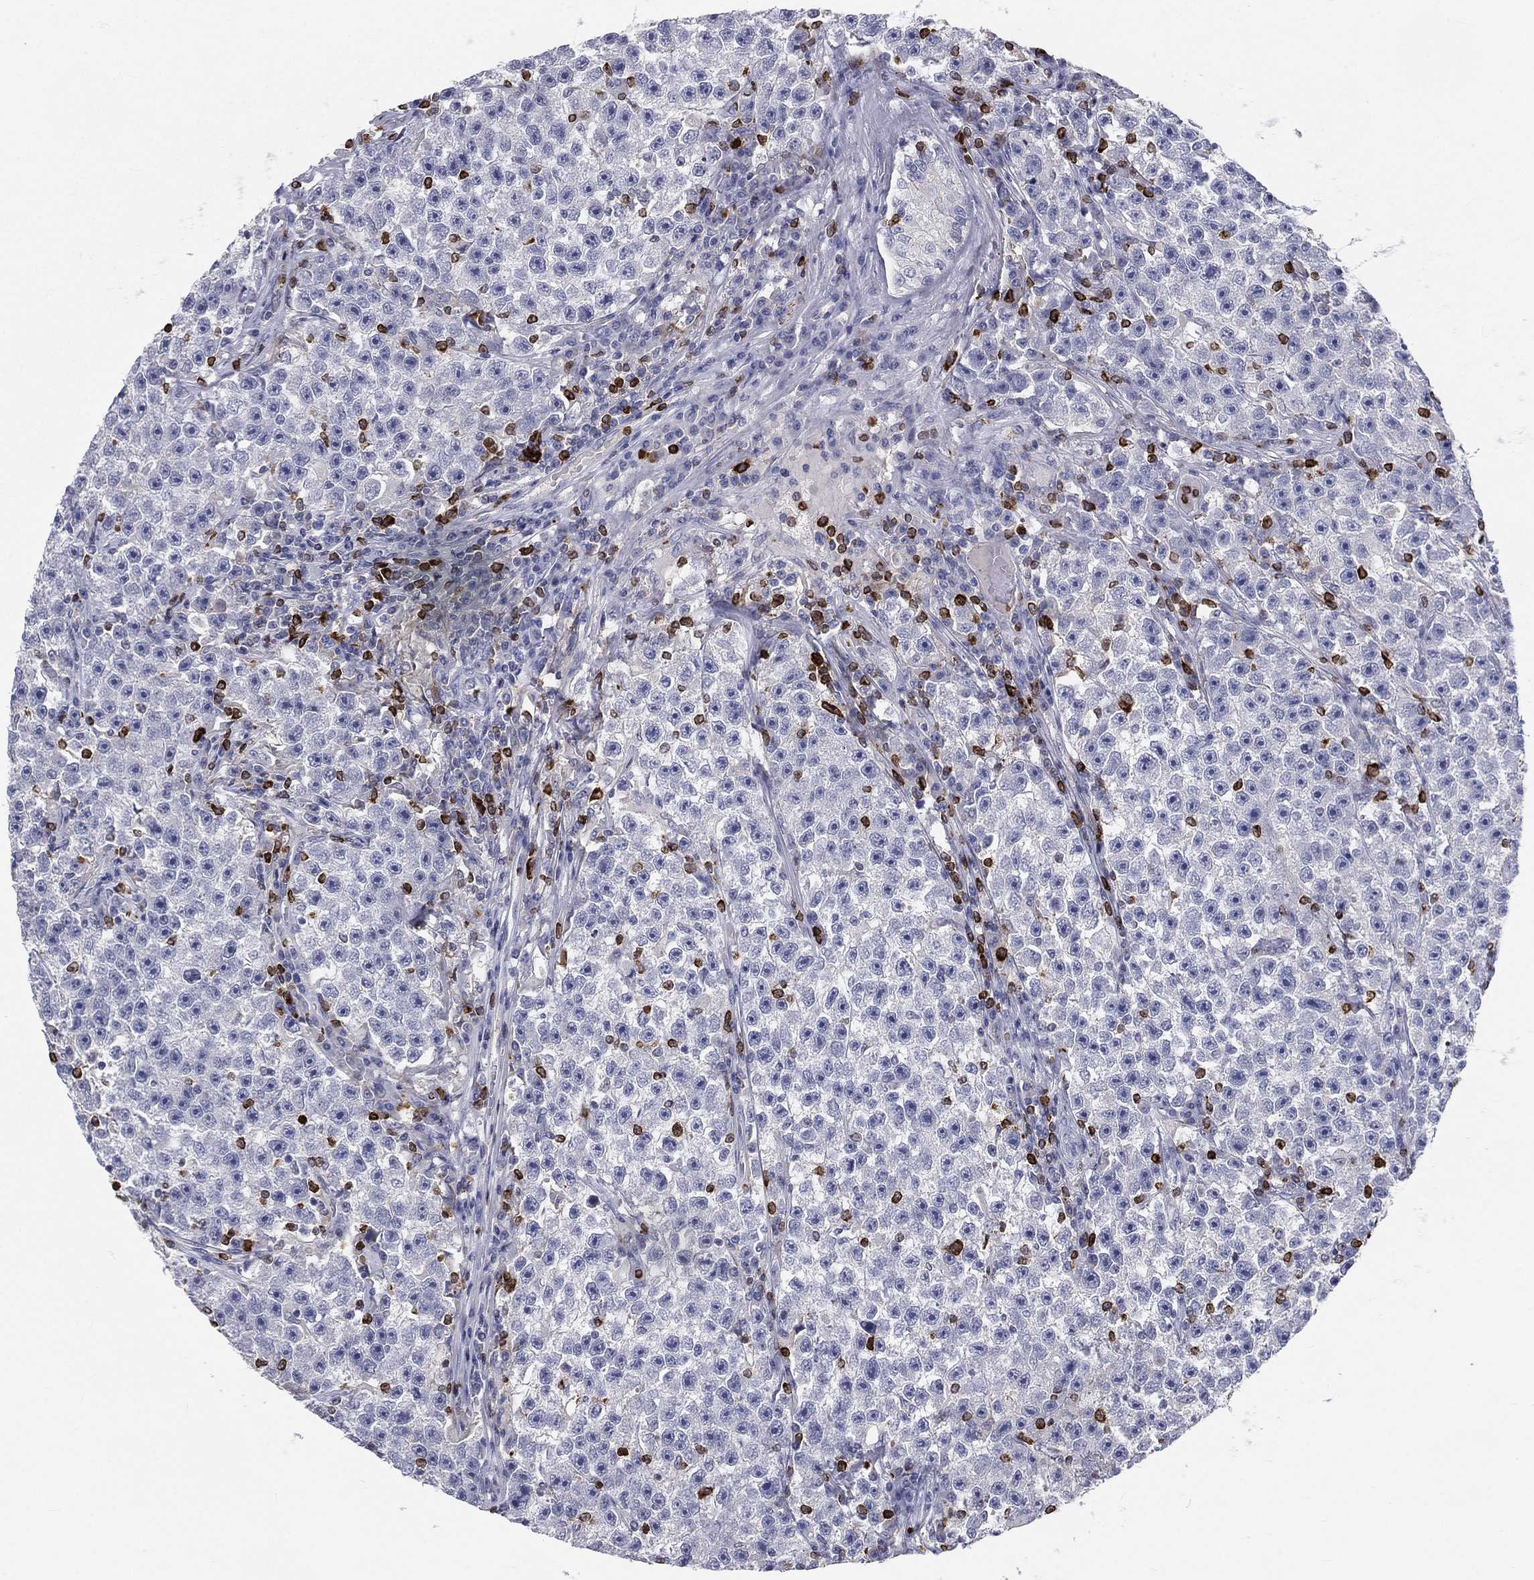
{"staining": {"intensity": "negative", "quantity": "none", "location": "none"}, "tissue": "testis cancer", "cell_type": "Tumor cells", "image_type": "cancer", "snomed": [{"axis": "morphology", "description": "Seminoma, NOS"}, {"axis": "topography", "description": "Testis"}], "caption": "High power microscopy micrograph of an IHC photomicrograph of testis seminoma, revealing no significant expression in tumor cells.", "gene": "CTSW", "patient": {"sex": "male", "age": 22}}